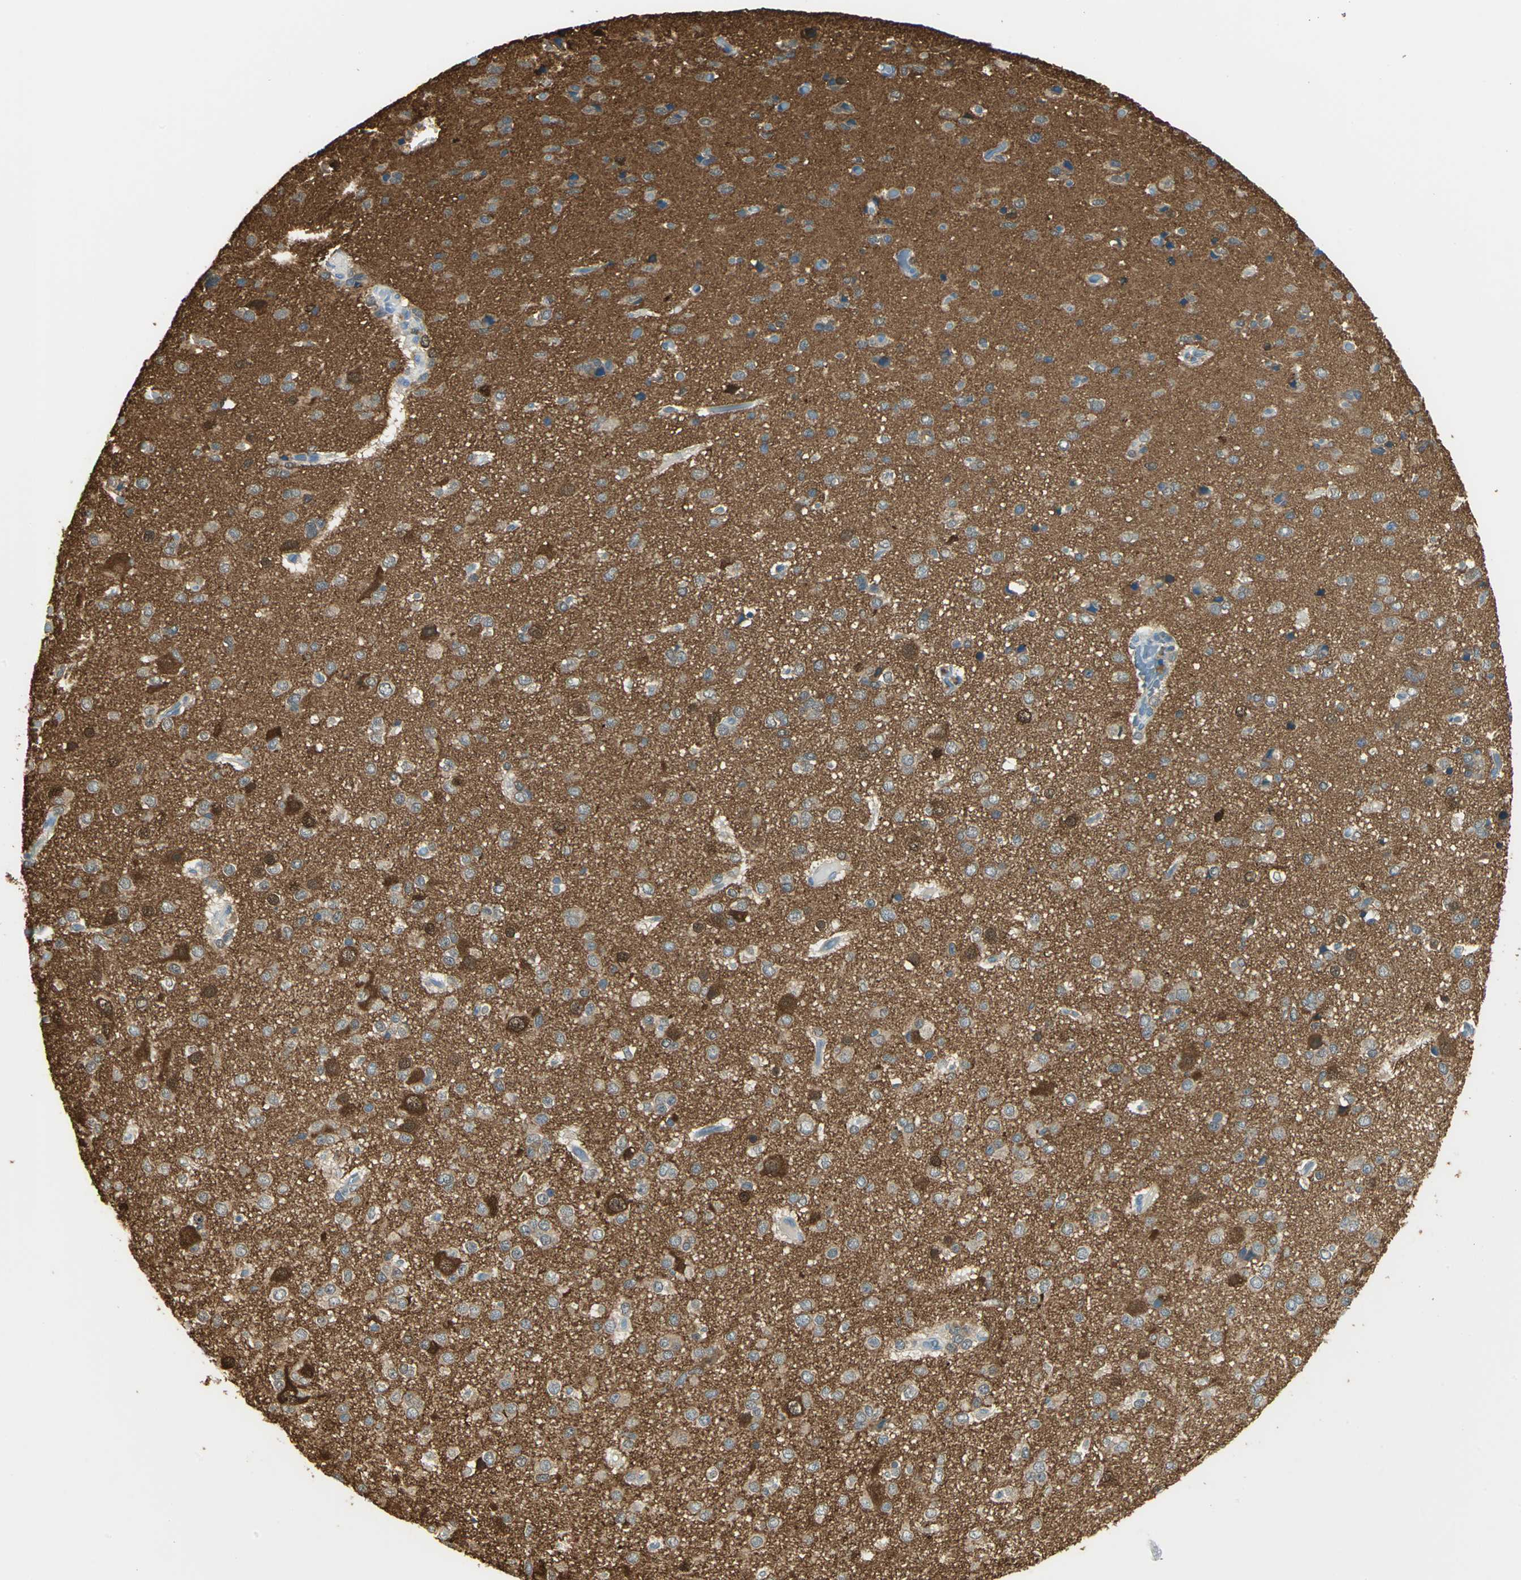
{"staining": {"intensity": "strong", "quantity": ">75%", "location": "cytoplasmic/membranous"}, "tissue": "glioma", "cell_type": "Tumor cells", "image_type": "cancer", "snomed": [{"axis": "morphology", "description": "Glioma, malignant, Low grade"}, {"axis": "topography", "description": "Brain"}], "caption": "Immunohistochemistry photomicrograph of neoplastic tissue: human low-grade glioma (malignant) stained using IHC demonstrates high levels of strong protein expression localized specifically in the cytoplasmic/membranous of tumor cells, appearing as a cytoplasmic/membranous brown color.", "gene": "UCHL1", "patient": {"sex": "male", "age": 42}}